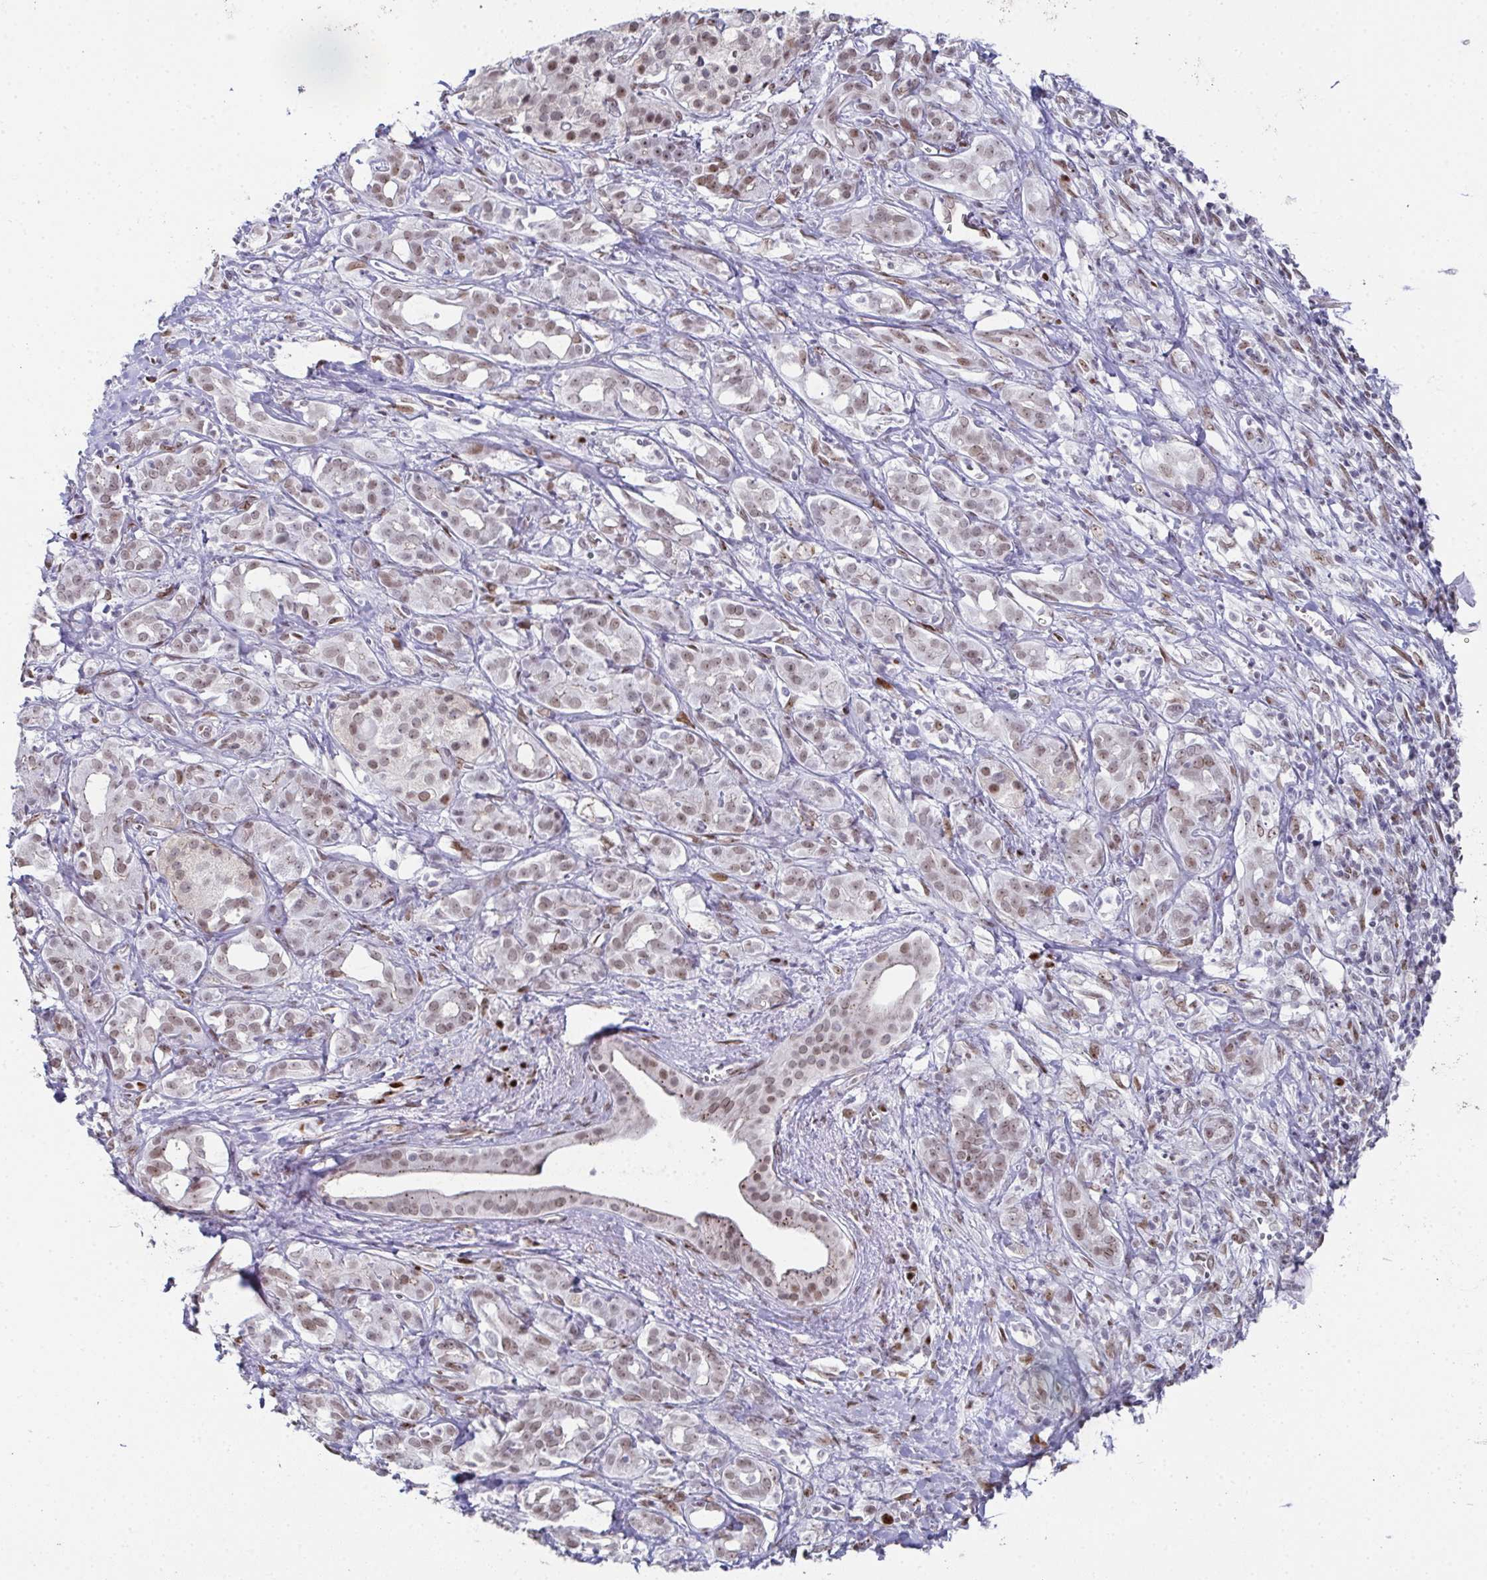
{"staining": {"intensity": "weak", "quantity": "25%-75%", "location": "nuclear"}, "tissue": "pancreatic cancer", "cell_type": "Tumor cells", "image_type": "cancer", "snomed": [{"axis": "morphology", "description": "Adenocarcinoma, NOS"}, {"axis": "topography", "description": "Pancreas"}], "caption": "High-magnification brightfield microscopy of adenocarcinoma (pancreatic) stained with DAB (3,3'-diaminobenzidine) (brown) and counterstained with hematoxylin (blue). tumor cells exhibit weak nuclear expression is appreciated in about25%-75% of cells.", "gene": "RB1", "patient": {"sex": "male", "age": 61}}